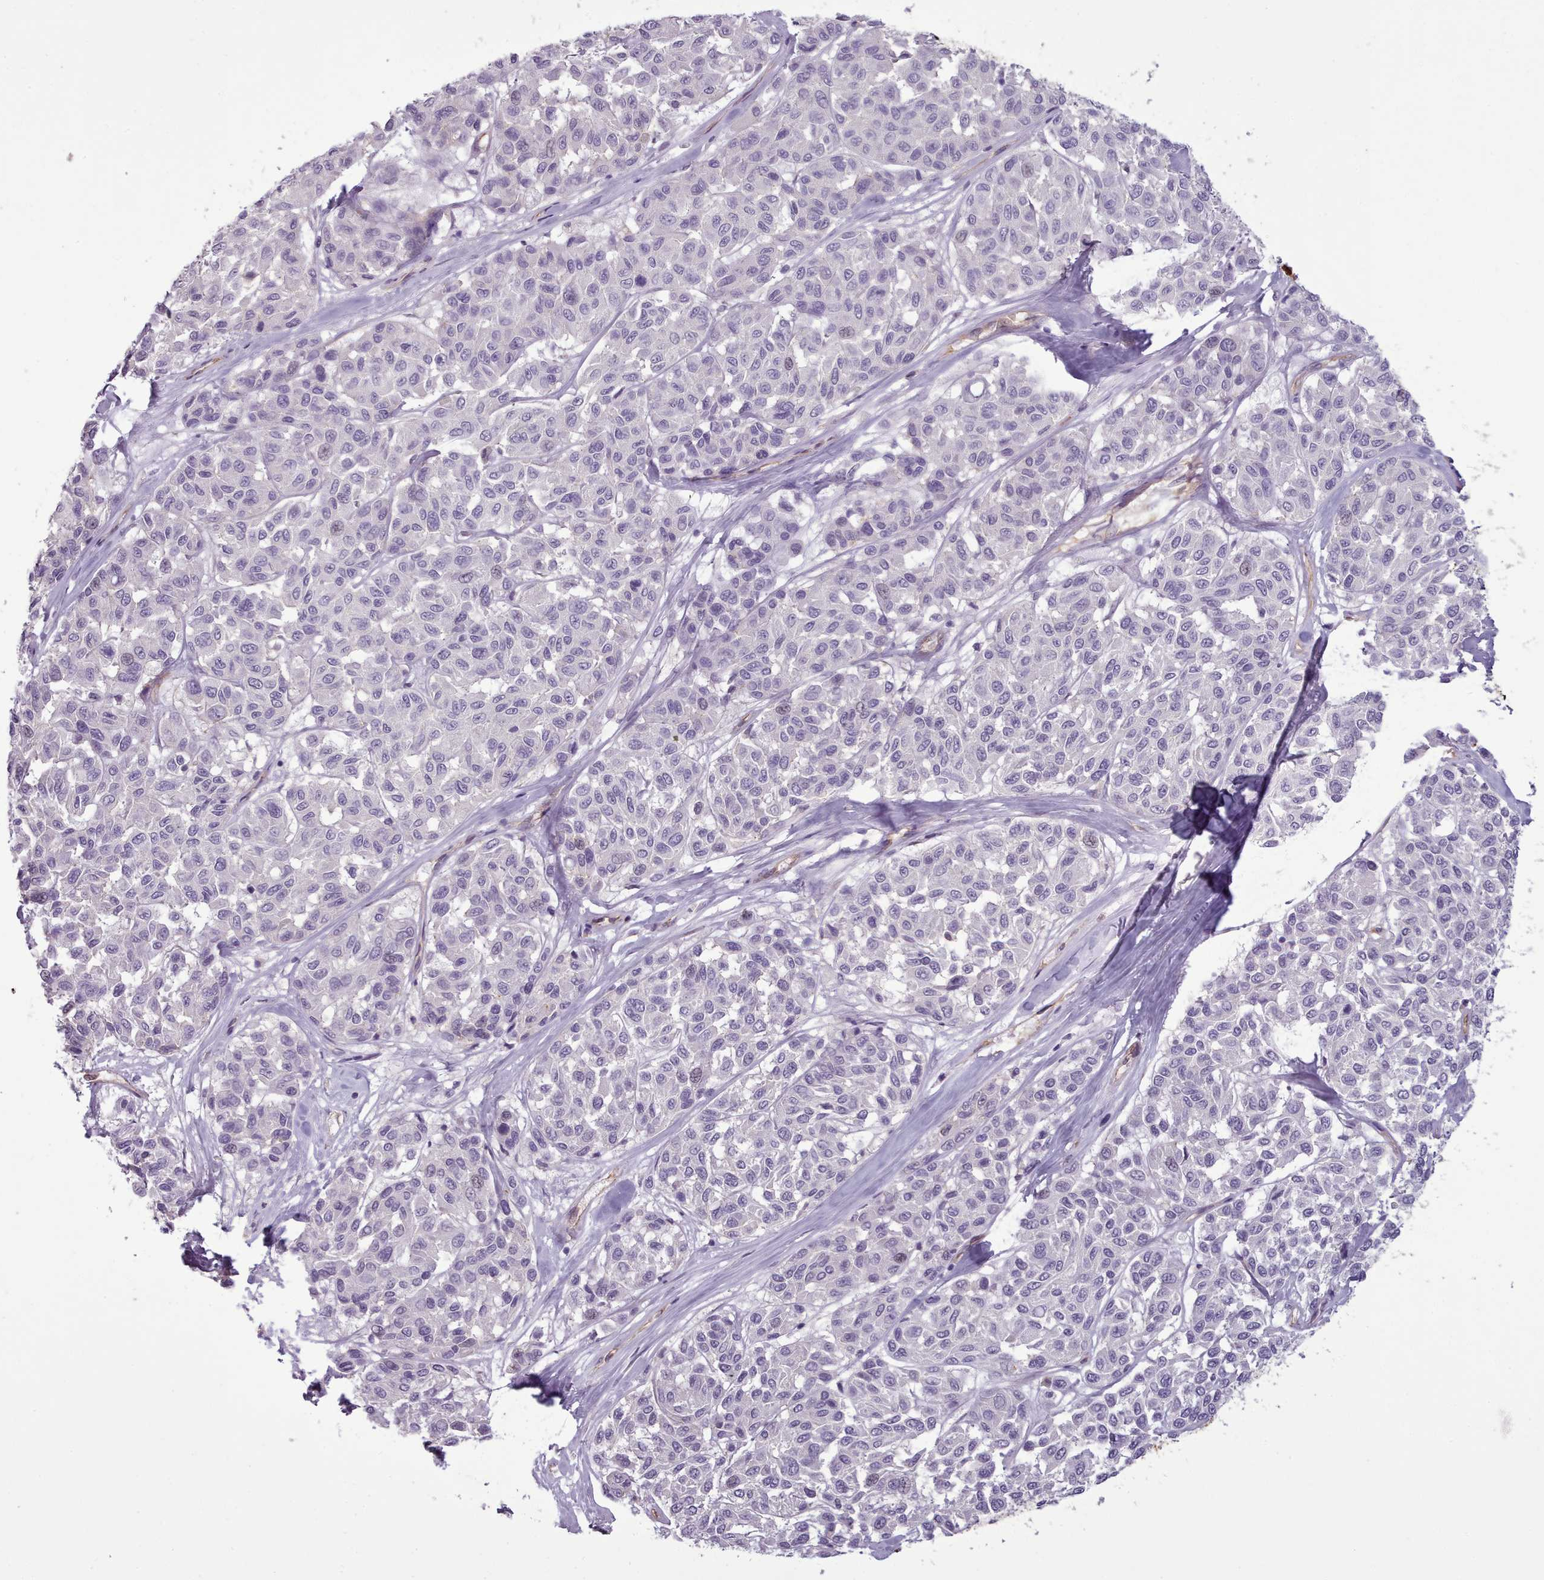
{"staining": {"intensity": "negative", "quantity": "none", "location": "none"}, "tissue": "melanoma", "cell_type": "Tumor cells", "image_type": "cancer", "snomed": [{"axis": "morphology", "description": "Malignant melanoma, NOS"}, {"axis": "topography", "description": "Skin"}], "caption": "Micrograph shows no protein expression in tumor cells of melanoma tissue.", "gene": "PLD4", "patient": {"sex": "female", "age": 66}}